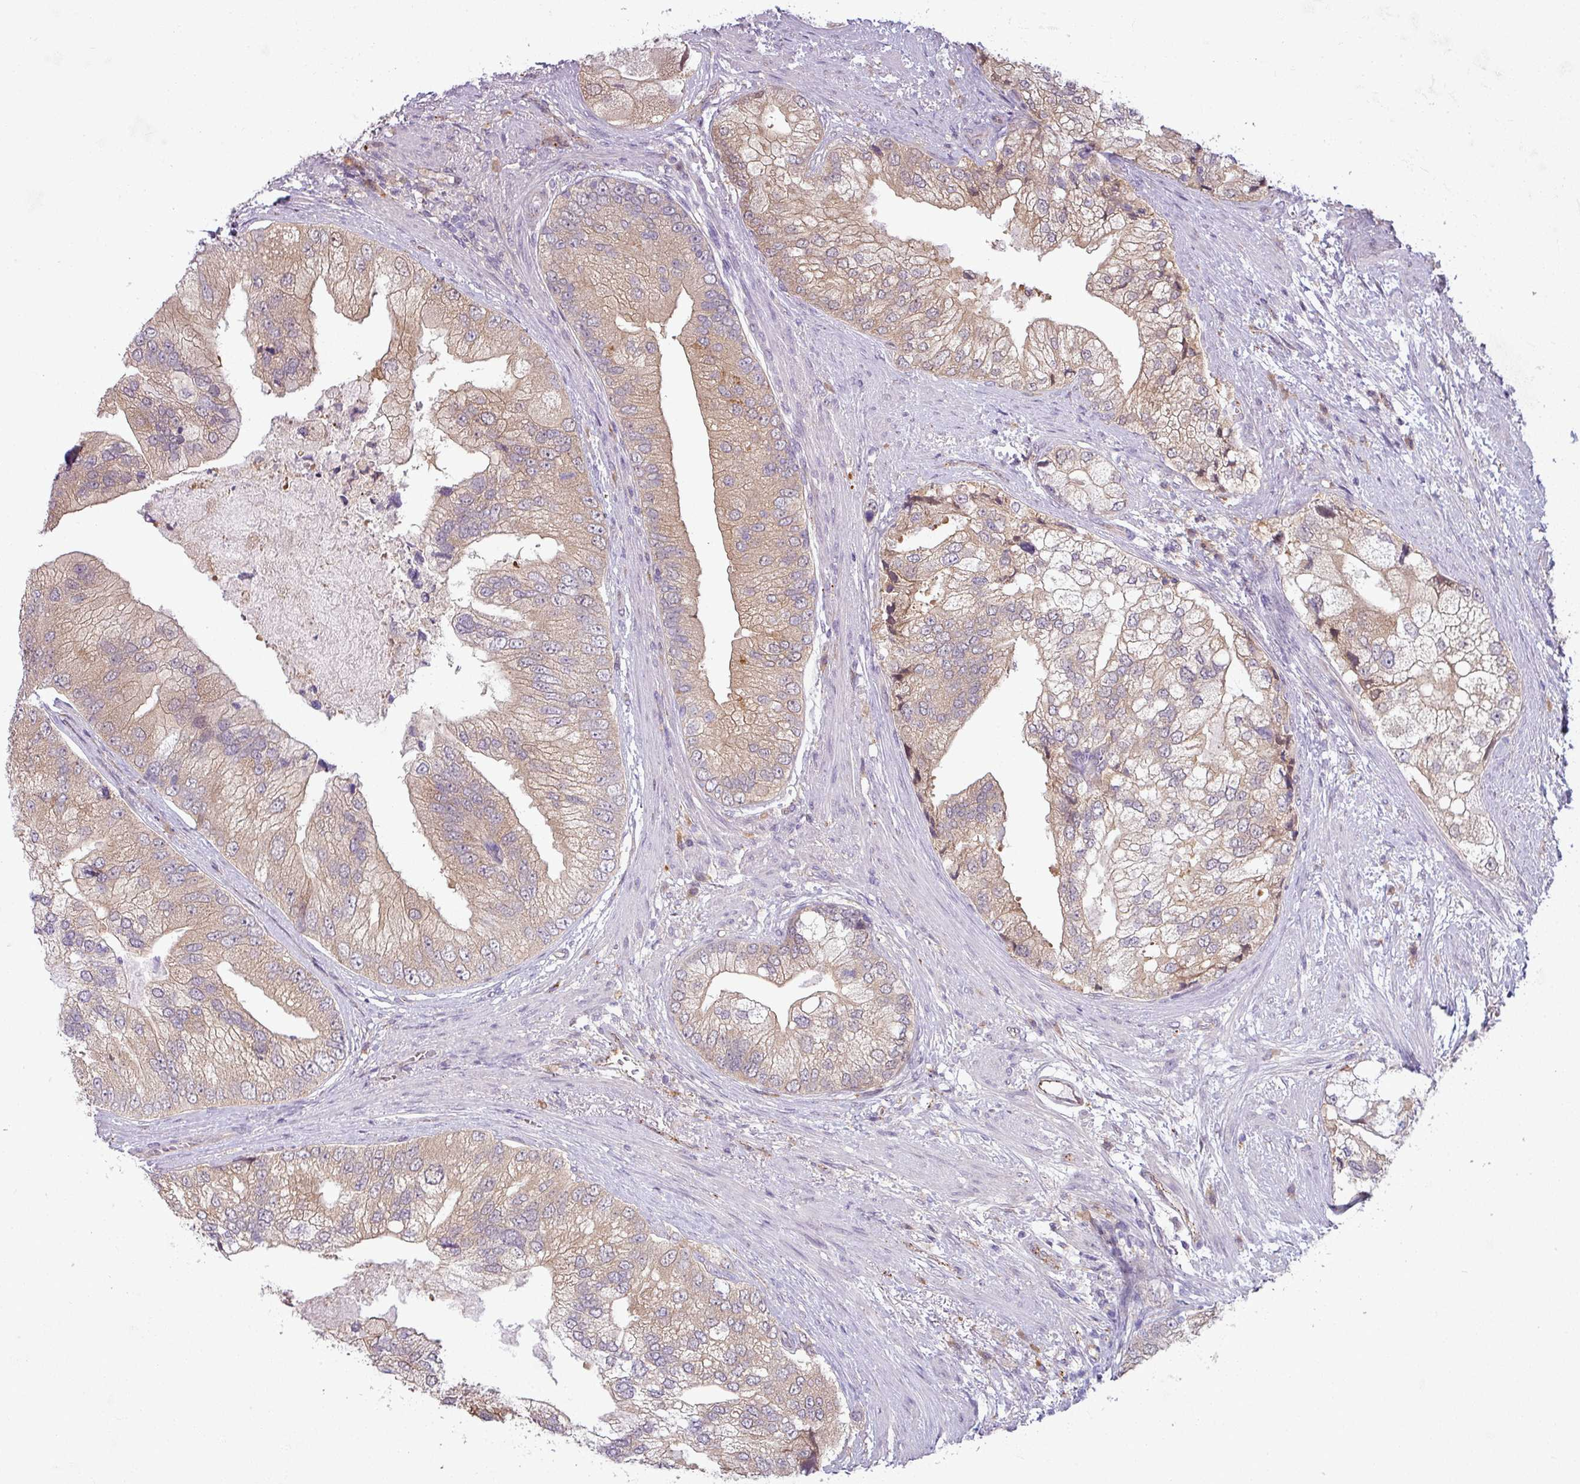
{"staining": {"intensity": "moderate", "quantity": ">75%", "location": "cytoplasmic/membranous"}, "tissue": "prostate cancer", "cell_type": "Tumor cells", "image_type": "cancer", "snomed": [{"axis": "morphology", "description": "Adenocarcinoma, High grade"}, {"axis": "topography", "description": "Prostate"}], "caption": "A brown stain highlights moderate cytoplasmic/membranous expression of a protein in human prostate high-grade adenocarcinoma tumor cells.", "gene": "CCDC144A", "patient": {"sex": "male", "age": 70}}